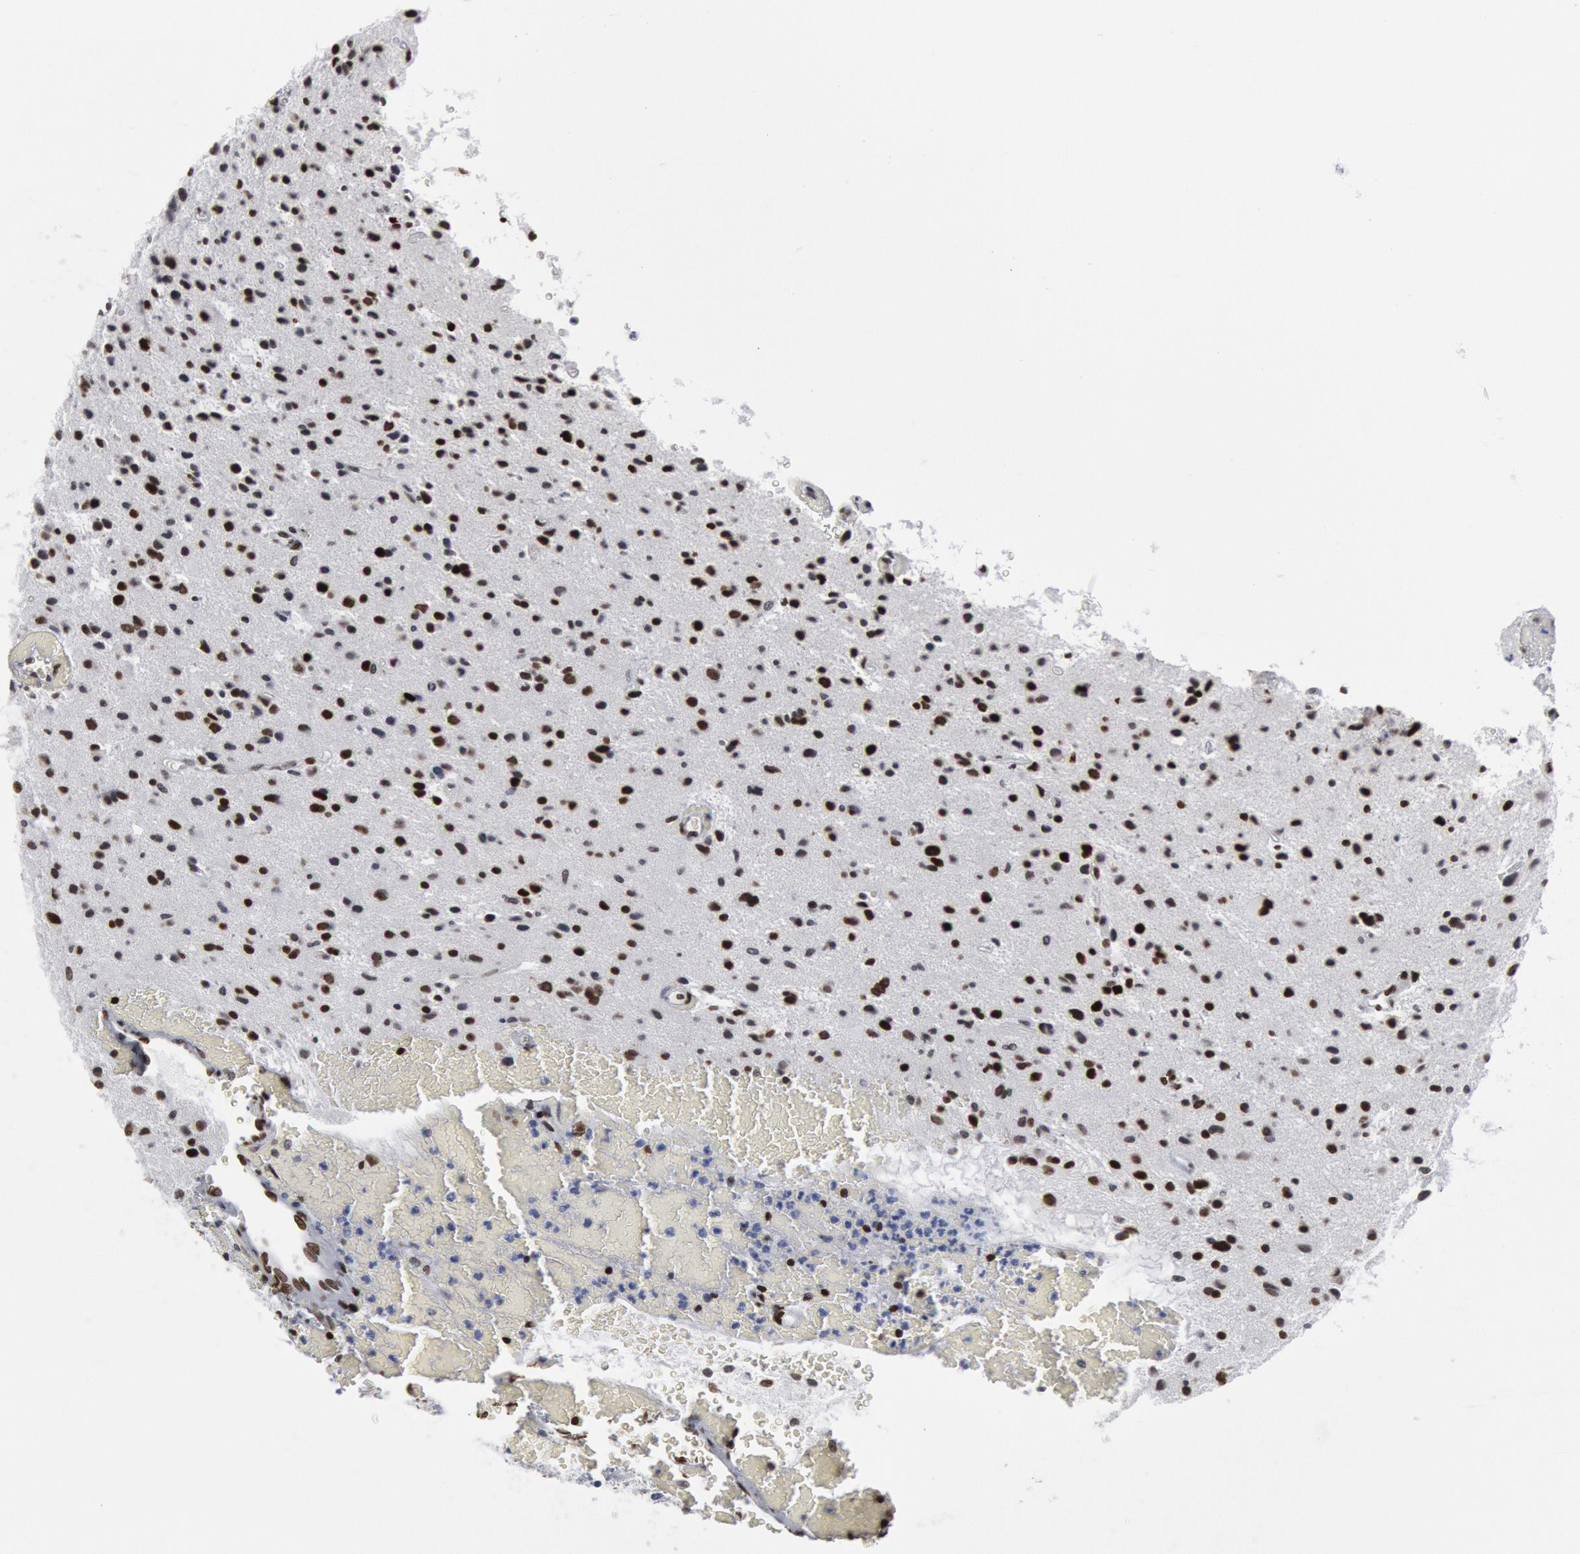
{"staining": {"intensity": "weak", "quantity": "25%-75%", "location": "nuclear"}, "tissue": "glioma", "cell_type": "Tumor cells", "image_type": "cancer", "snomed": [{"axis": "morphology", "description": "Glioma, malignant, Low grade"}, {"axis": "topography", "description": "Brain"}], "caption": "Glioma tissue displays weak nuclear positivity in approximately 25%-75% of tumor cells The staining was performed using DAB to visualize the protein expression in brown, while the nuclei were stained in blue with hematoxylin (Magnification: 20x).", "gene": "MECP2", "patient": {"sex": "female", "age": 46}}